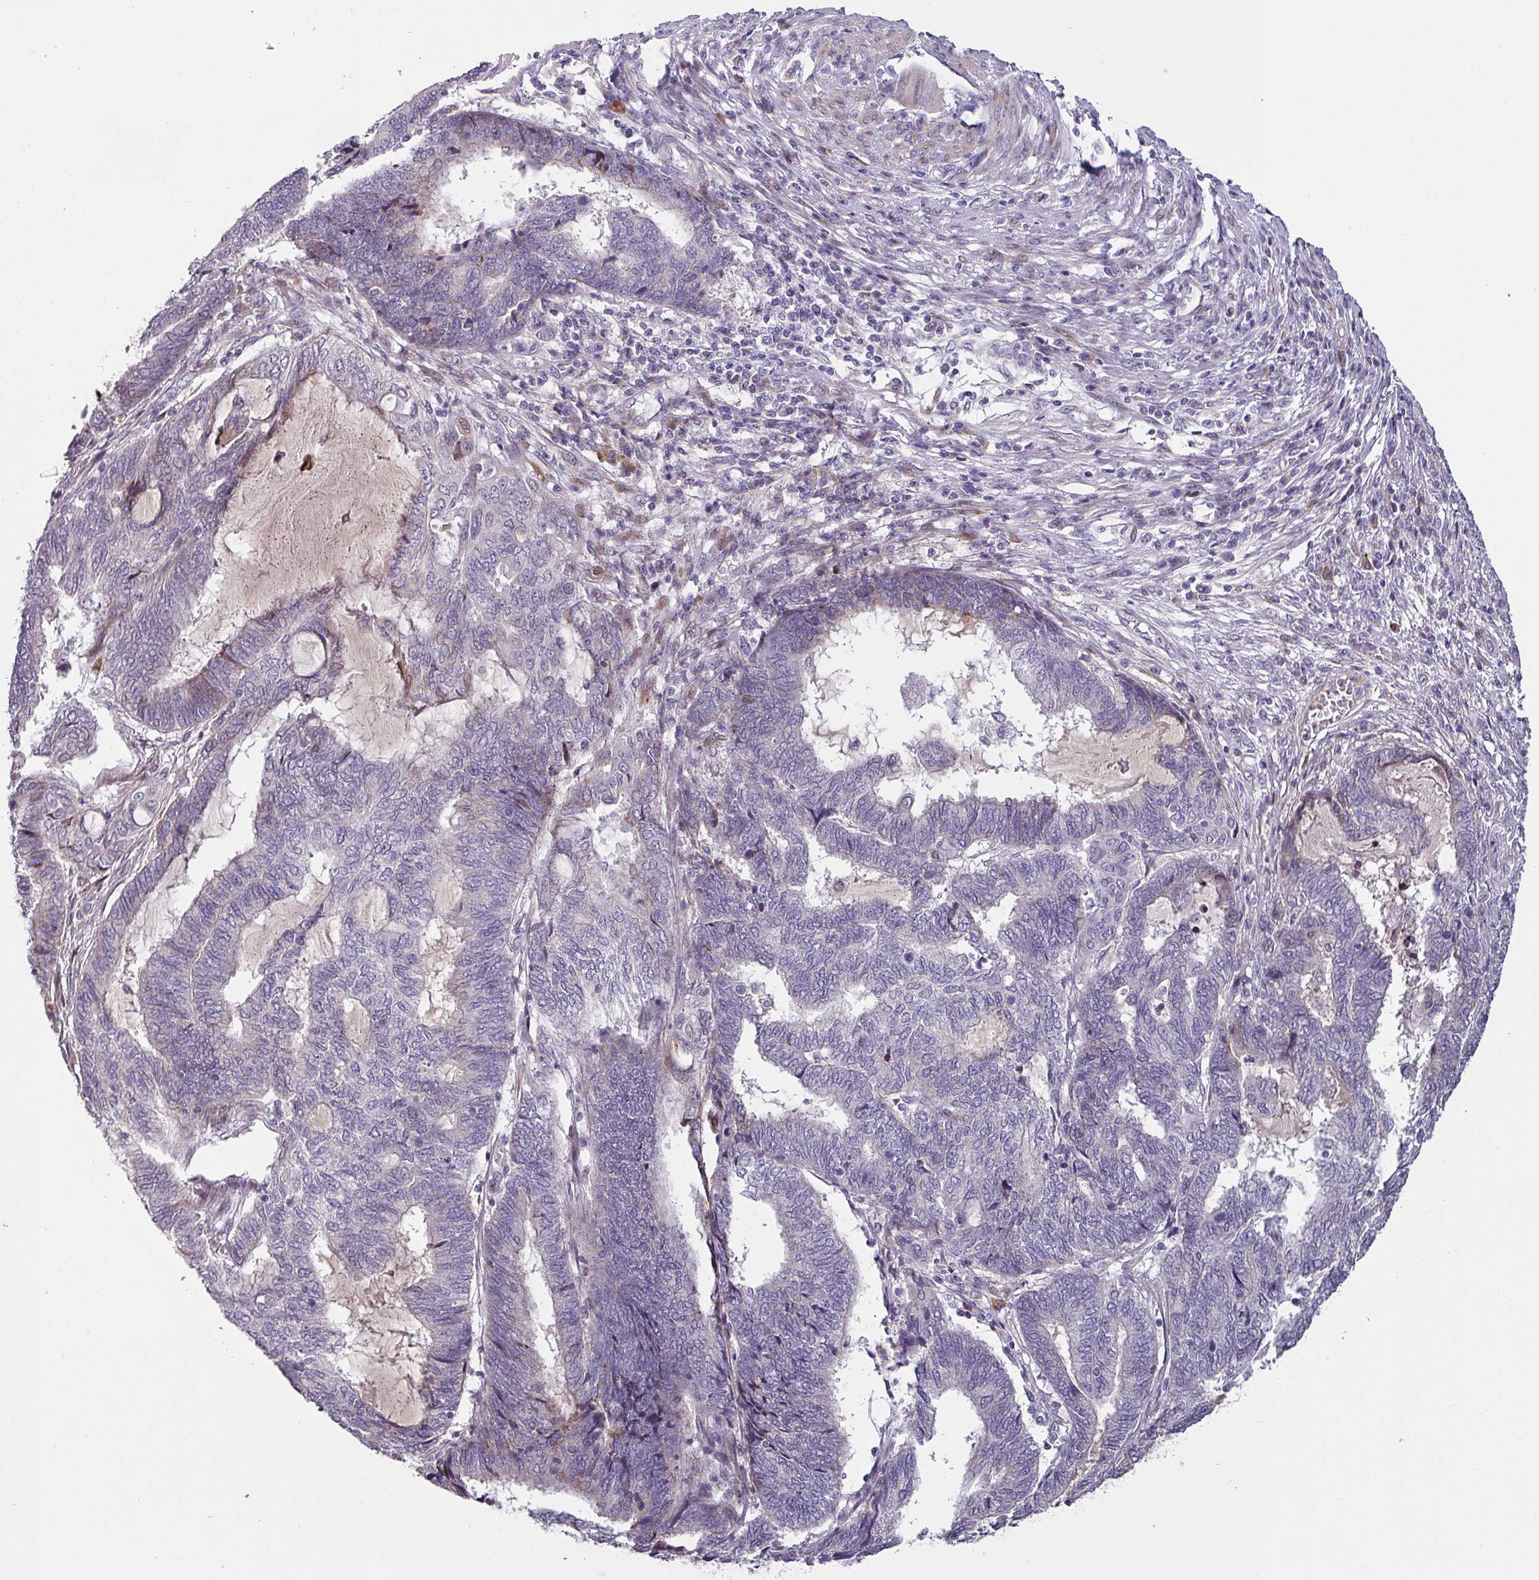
{"staining": {"intensity": "negative", "quantity": "none", "location": "none"}, "tissue": "endometrial cancer", "cell_type": "Tumor cells", "image_type": "cancer", "snomed": [{"axis": "morphology", "description": "Adenocarcinoma, NOS"}, {"axis": "topography", "description": "Uterus"}, {"axis": "topography", "description": "Endometrium"}], "caption": "A micrograph of endometrial cancer stained for a protein shows no brown staining in tumor cells.", "gene": "KLHL3", "patient": {"sex": "female", "age": 70}}